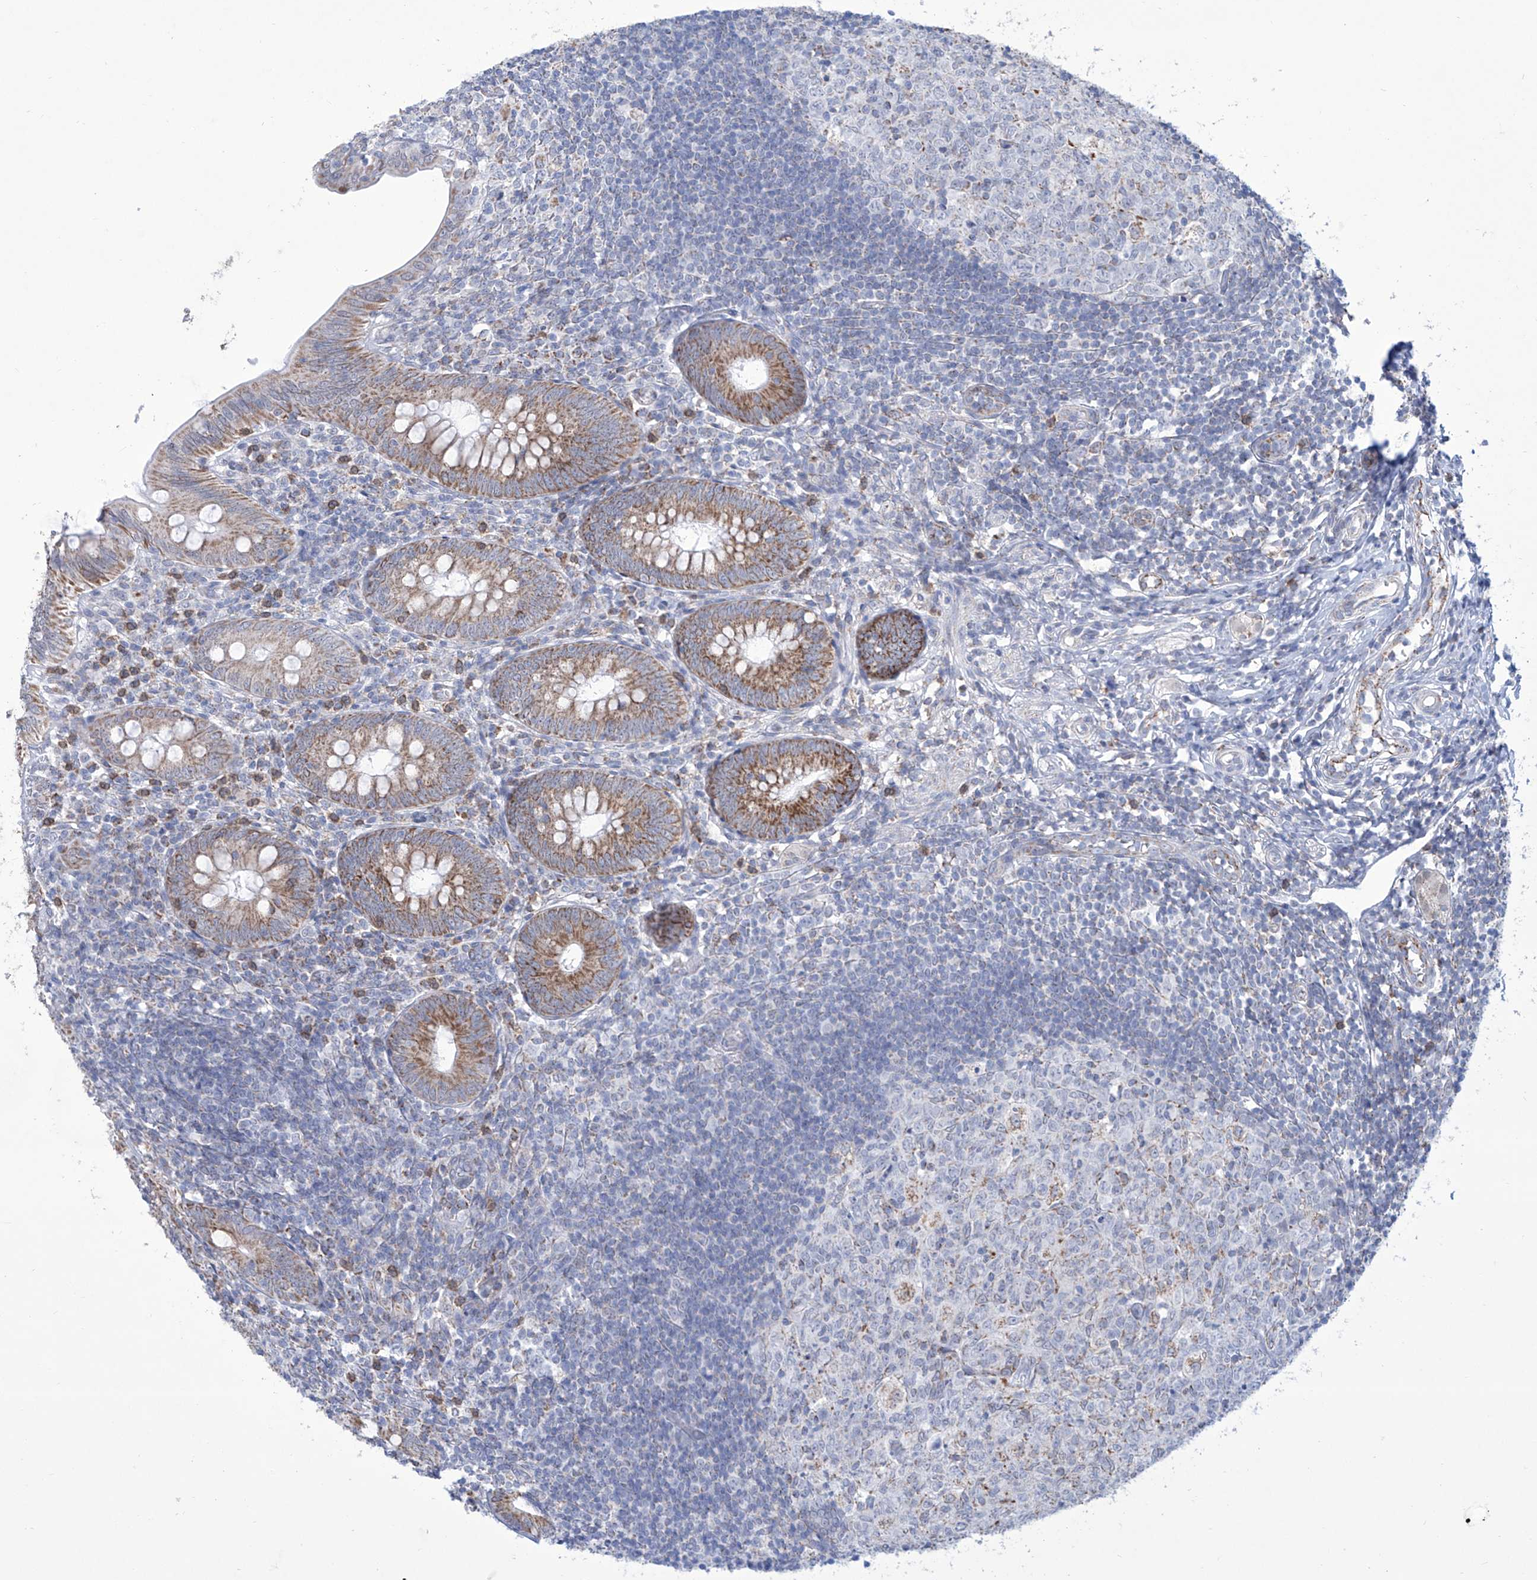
{"staining": {"intensity": "moderate", "quantity": ">75%", "location": "cytoplasmic/membranous"}, "tissue": "appendix", "cell_type": "Glandular cells", "image_type": "normal", "snomed": [{"axis": "morphology", "description": "Normal tissue, NOS"}, {"axis": "topography", "description": "Appendix"}], "caption": "Protein staining displays moderate cytoplasmic/membranous positivity in approximately >75% of glandular cells in benign appendix. (Brightfield microscopy of DAB IHC at high magnification).", "gene": "ALDH6A1", "patient": {"sex": "male", "age": 14}}